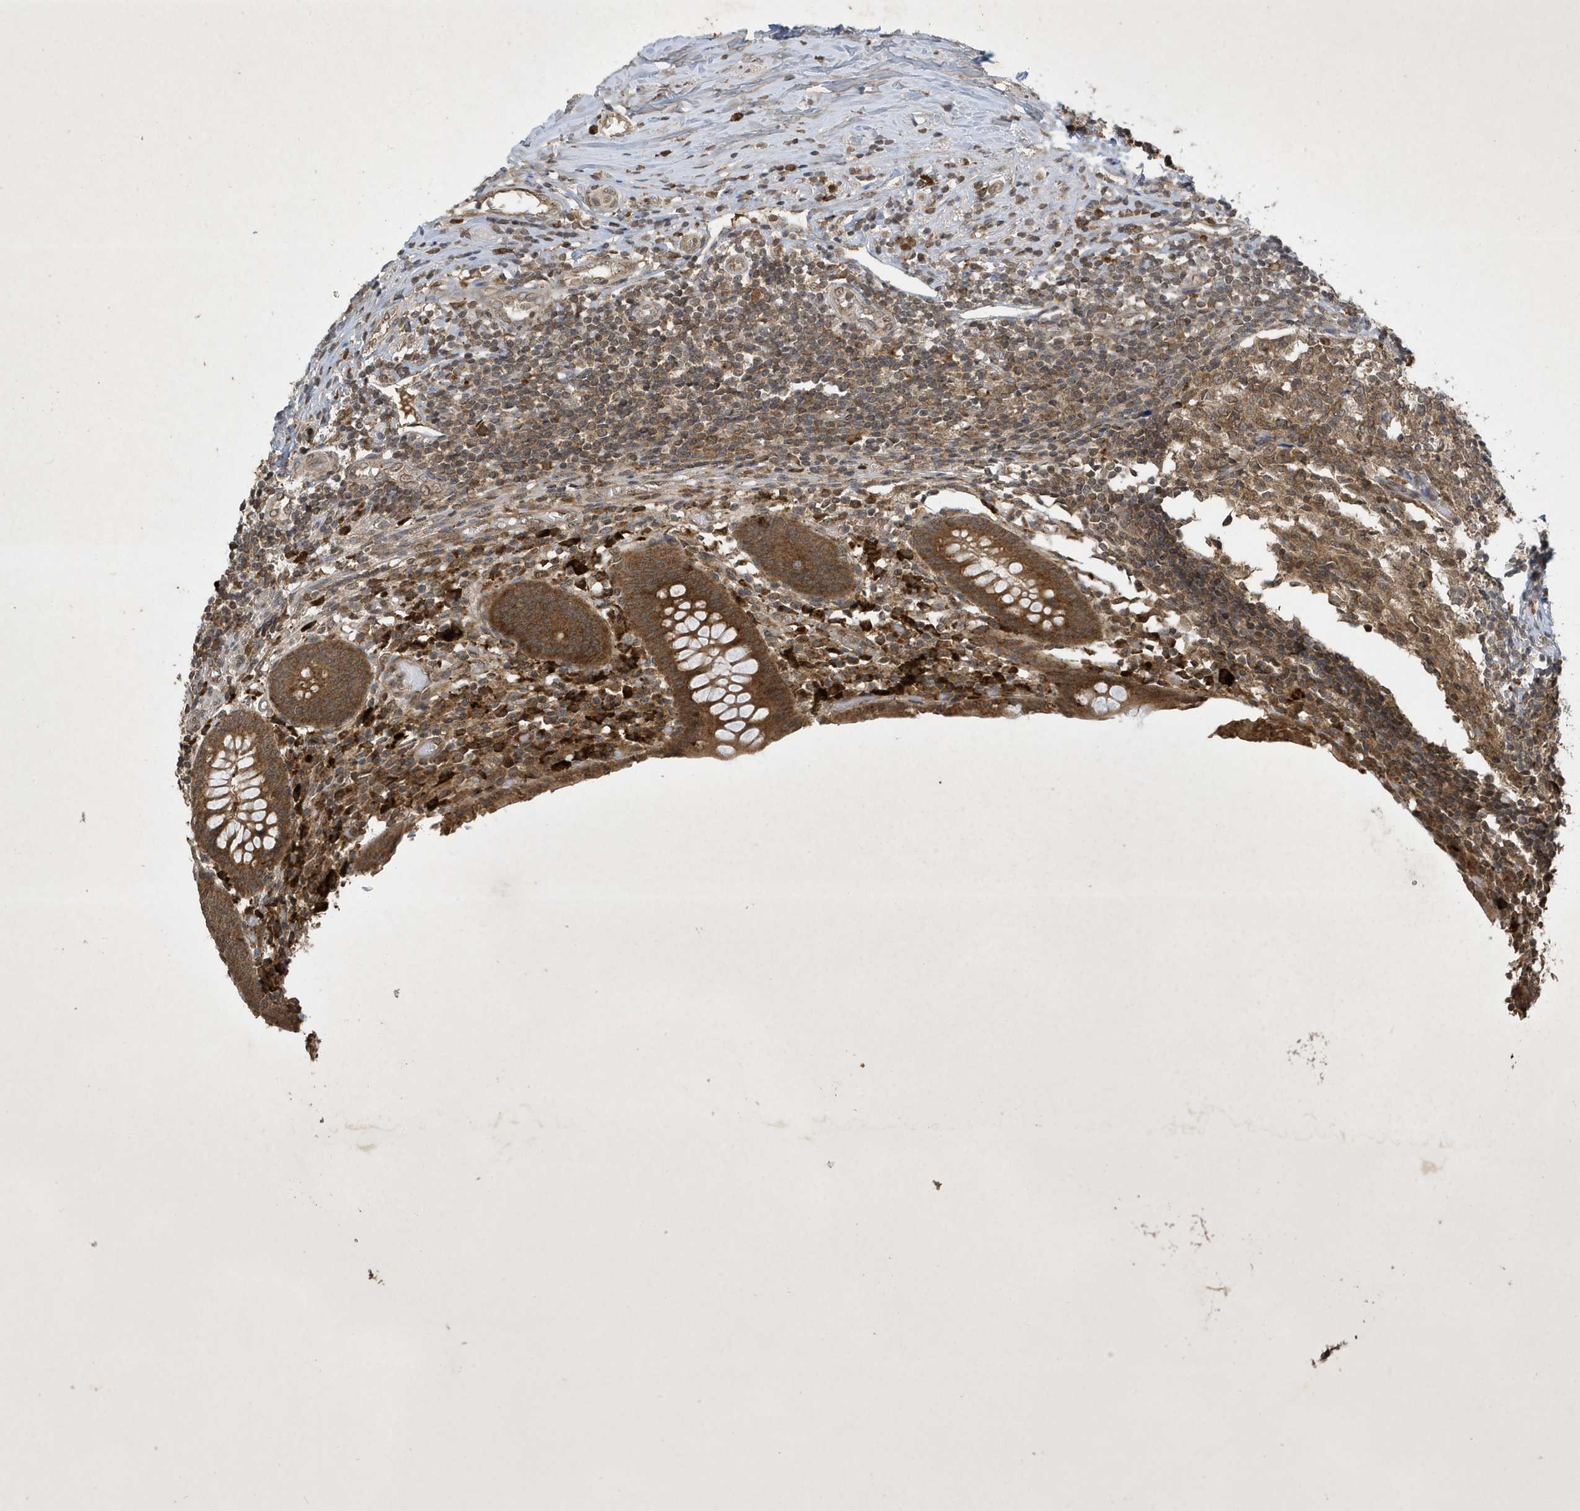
{"staining": {"intensity": "moderate", "quantity": ">75%", "location": "cytoplasmic/membranous,nuclear"}, "tissue": "appendix", "cell_type": "Glandular cells", "image_type": "normal", "snomed": [{"axis": "morphology", "description": "Normal tissue, NOS"}, {"axis": "topography", "description": "Appendix"}], "caption": "Immunohistochemistry micrograph of normal human appendix stained for a protein (brown), which displays medium levels of moderate cytoplasmic/membranous,nuclear staining in about >75% of glandular cells.", "gene": "STX10", "patient": {"sex": "female", "age": 17}}